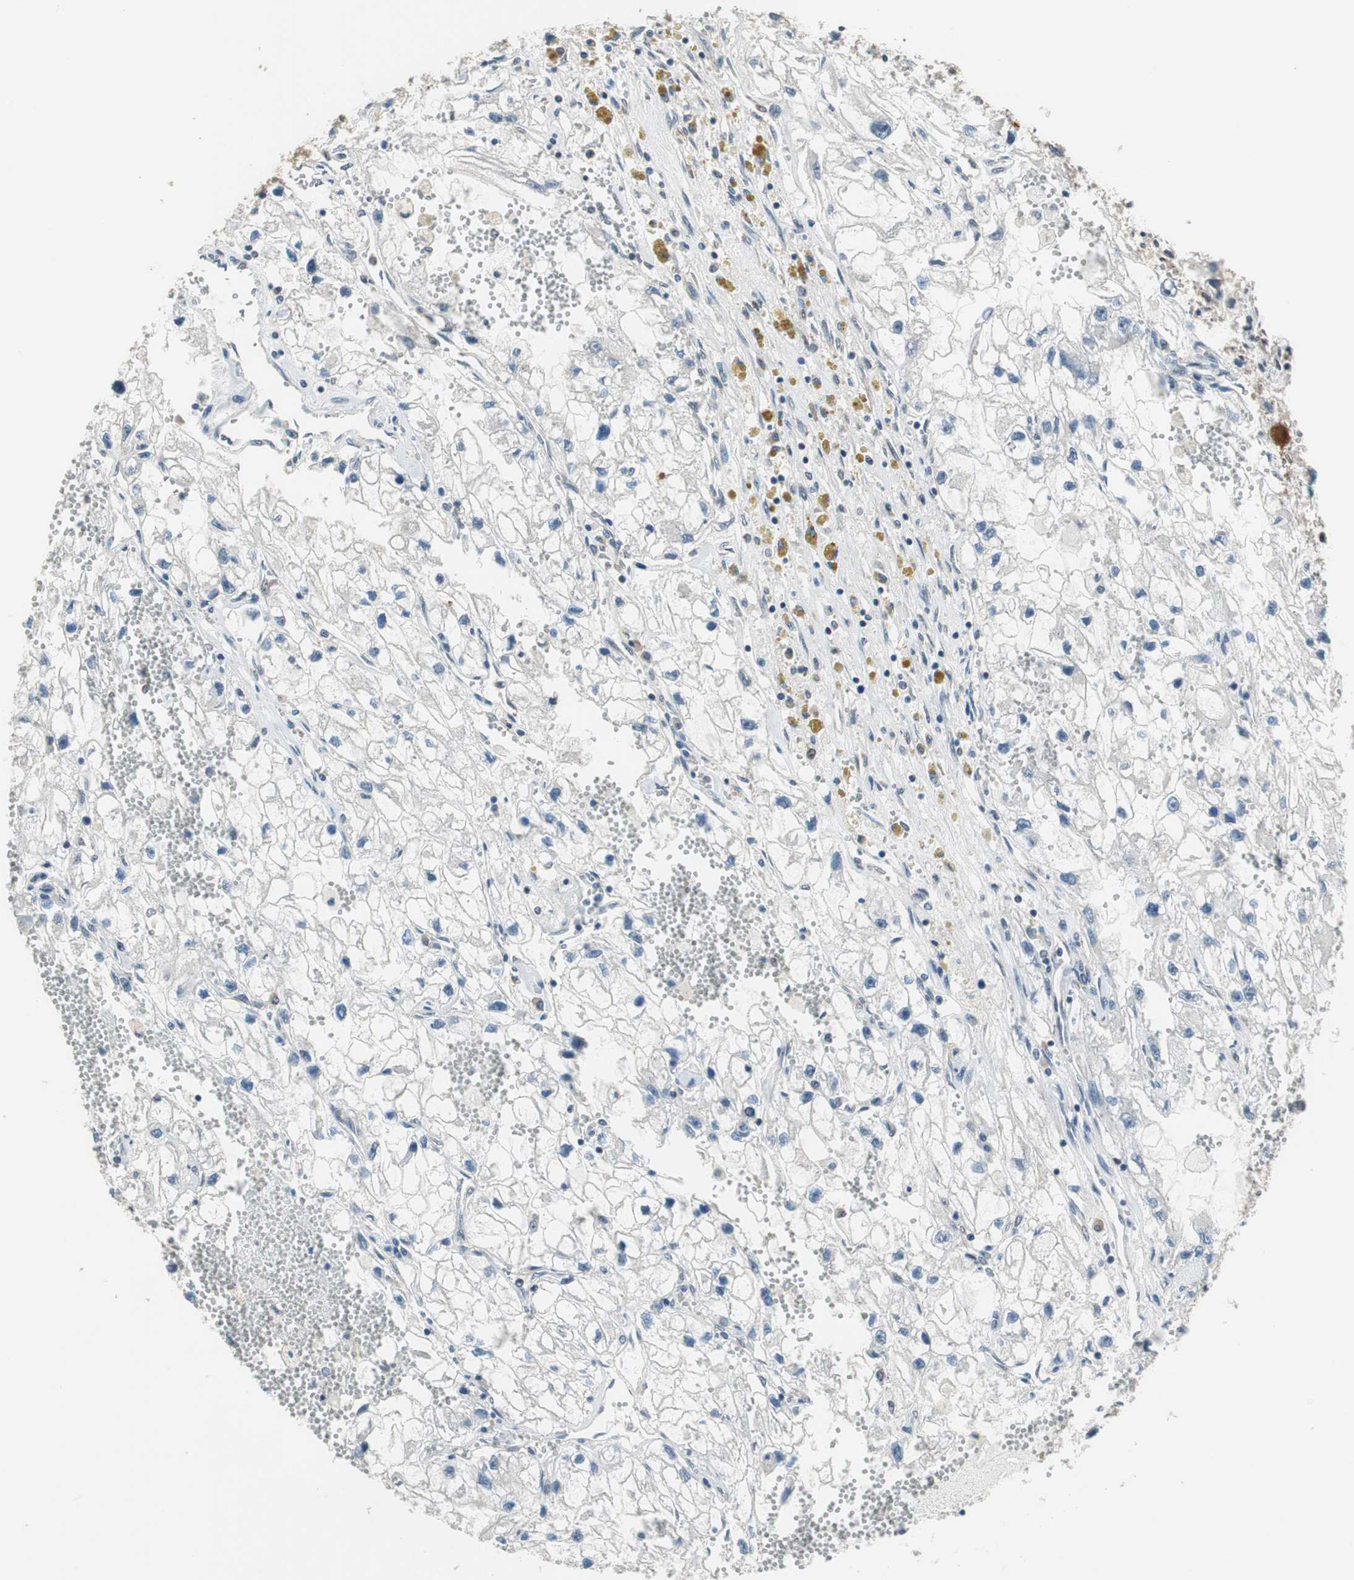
{"staining": {"intensity": "negative", "quantity": "none", "location": "none"}, "tissue": "renal cancer", "cell_type": "Tumor cells", "image_type": "cancer", "snomed": [{"axis": "morphology", "description": "Adenocarcinoma, NOS"}, {"axis": "topography", "description": "Kidney"}], "caption": "Image shows no significant protein positivity in tumor cells of renal adenocarcinoma.", "gene": "MAFB", "patient": {"sex": "female", "age": 70}}